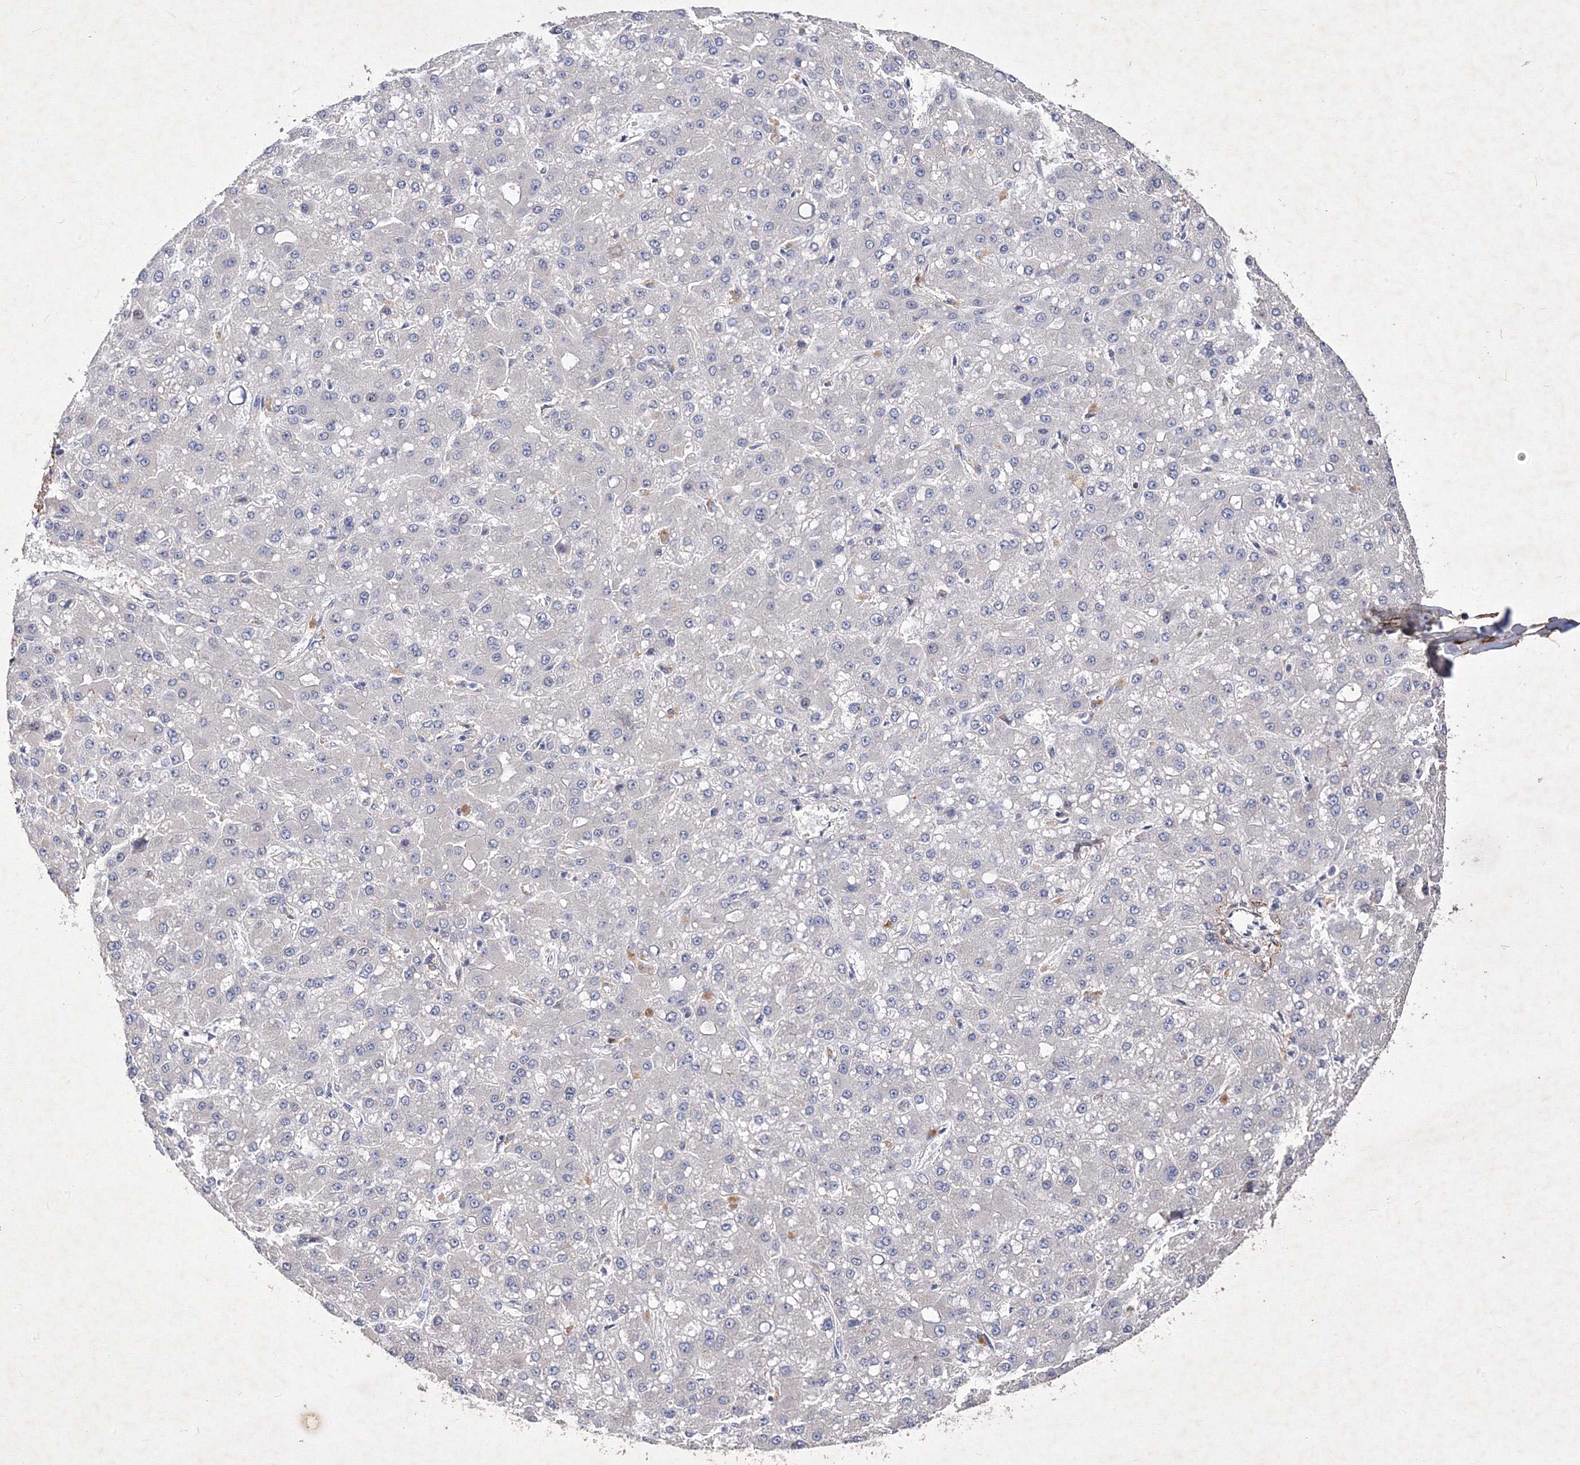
{"staining": {"intensity": "negative", "quantity": "none", "location": "none"}, "tissue": "liver cancer", "cell_type": "Tumor cells", "image_type": "cancer", "snomed": [{"axis": "morphology", "description": "Carcinoma, Hepatocellular, NOS"}, {"axis": "topography", "description": "Liver"}], "caption": "The photomicrograph shows no staining of tumor cells in liver cancer (hepatocellular carcinoma). (IHC, brightfield microscopy, high magnification).", "gene": "SNX18", "patient": {"sex": "male", "age": 67}}